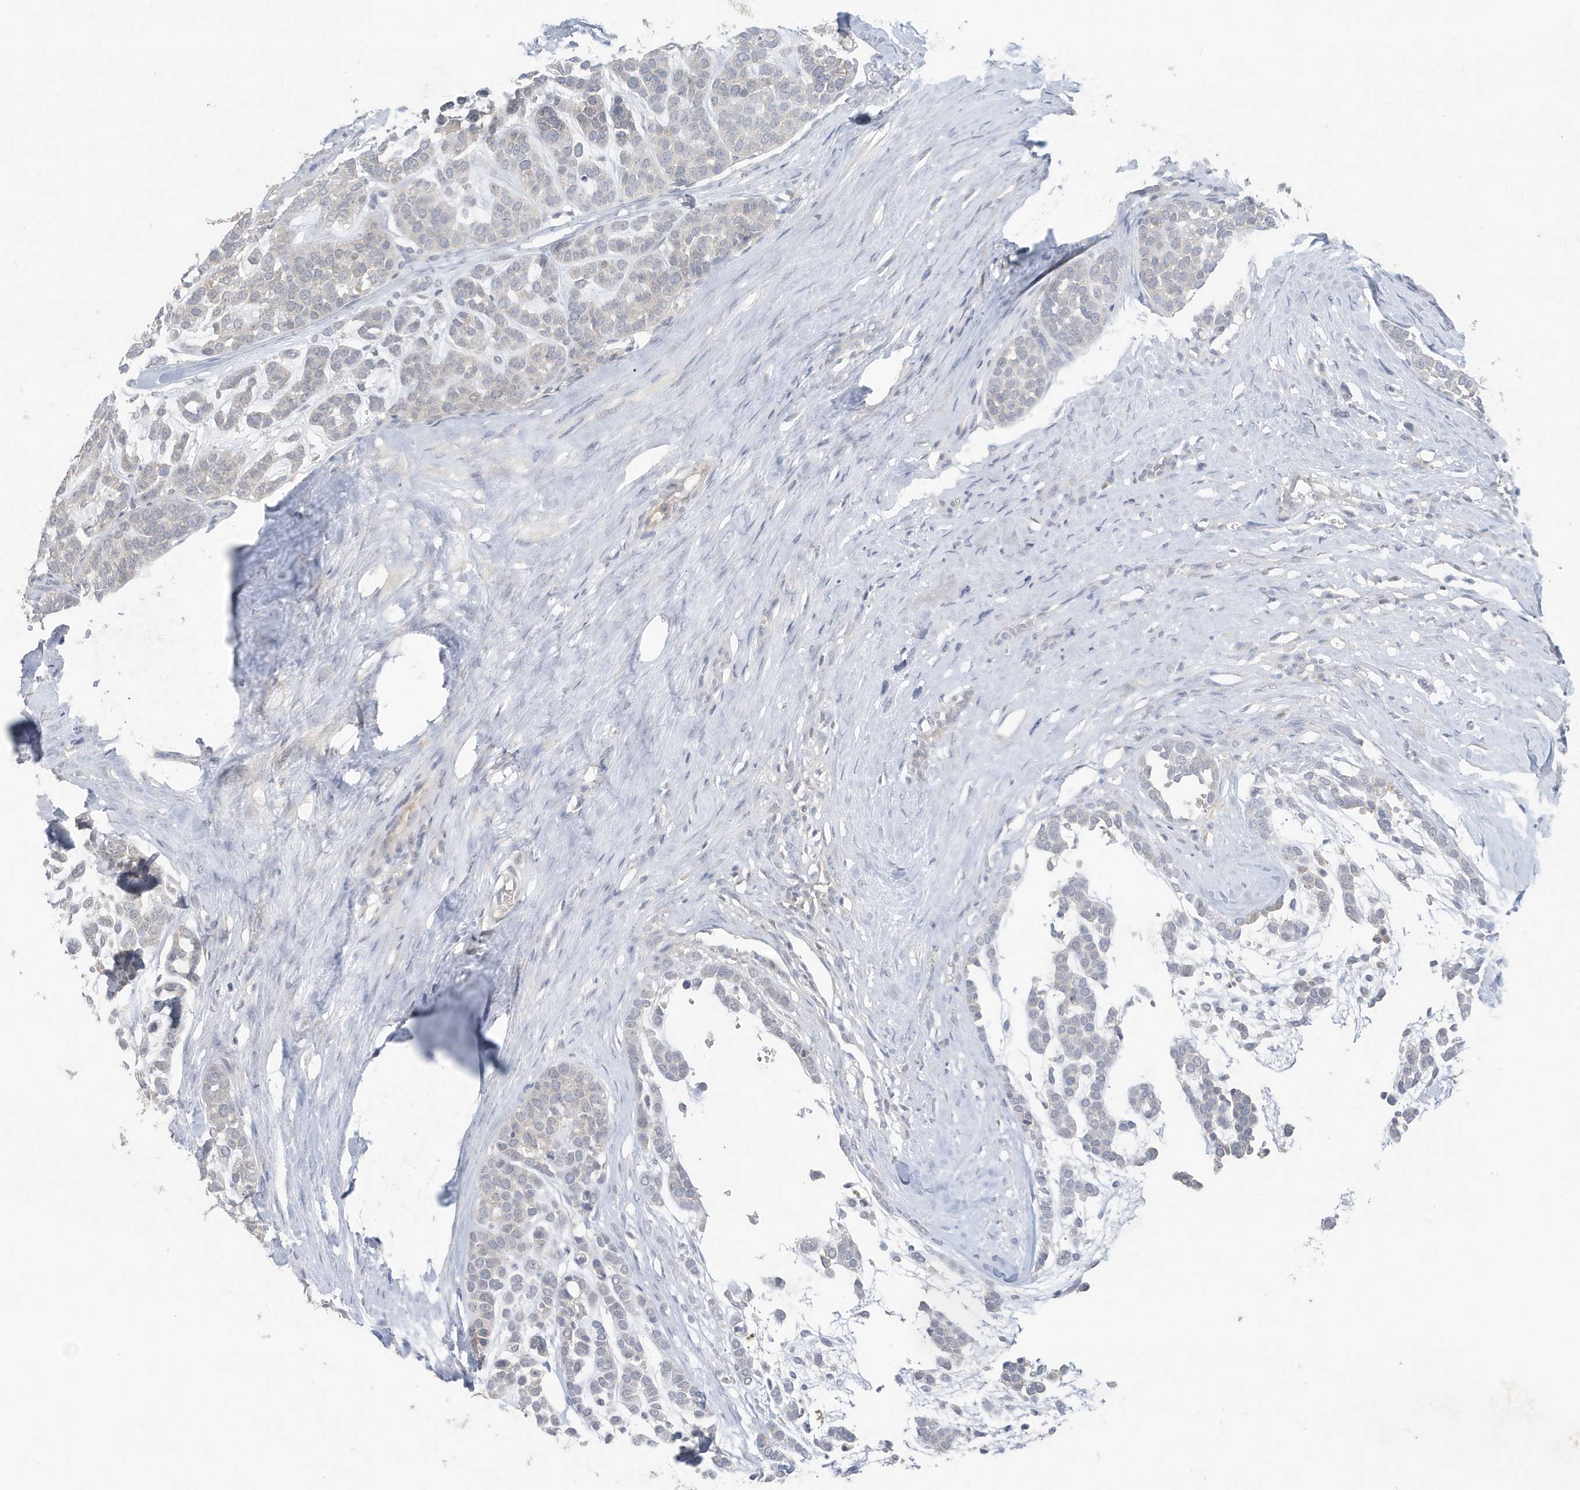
{"staining": {"intensity": "negative", "quantity": "none", "location": "none"}, "tissue": "head and neck cancer", "cell_type": "Tumor cells", "image_type": "cancer", "snomed": [{"axis": "morphology", "description": "Adenocarcinoma, NOS"}, {"axis": "morphology", "description": "Adenoma, NOS"}, {"axis": "topography", "description": "Head-Neck"}], "caption": "The immunohistochemistry photomicrograph has no significant staining in tumor cells of head and neck cancer tissue.", "gene": "C1RL", "patient": {"sex": "female", "age": 55}}